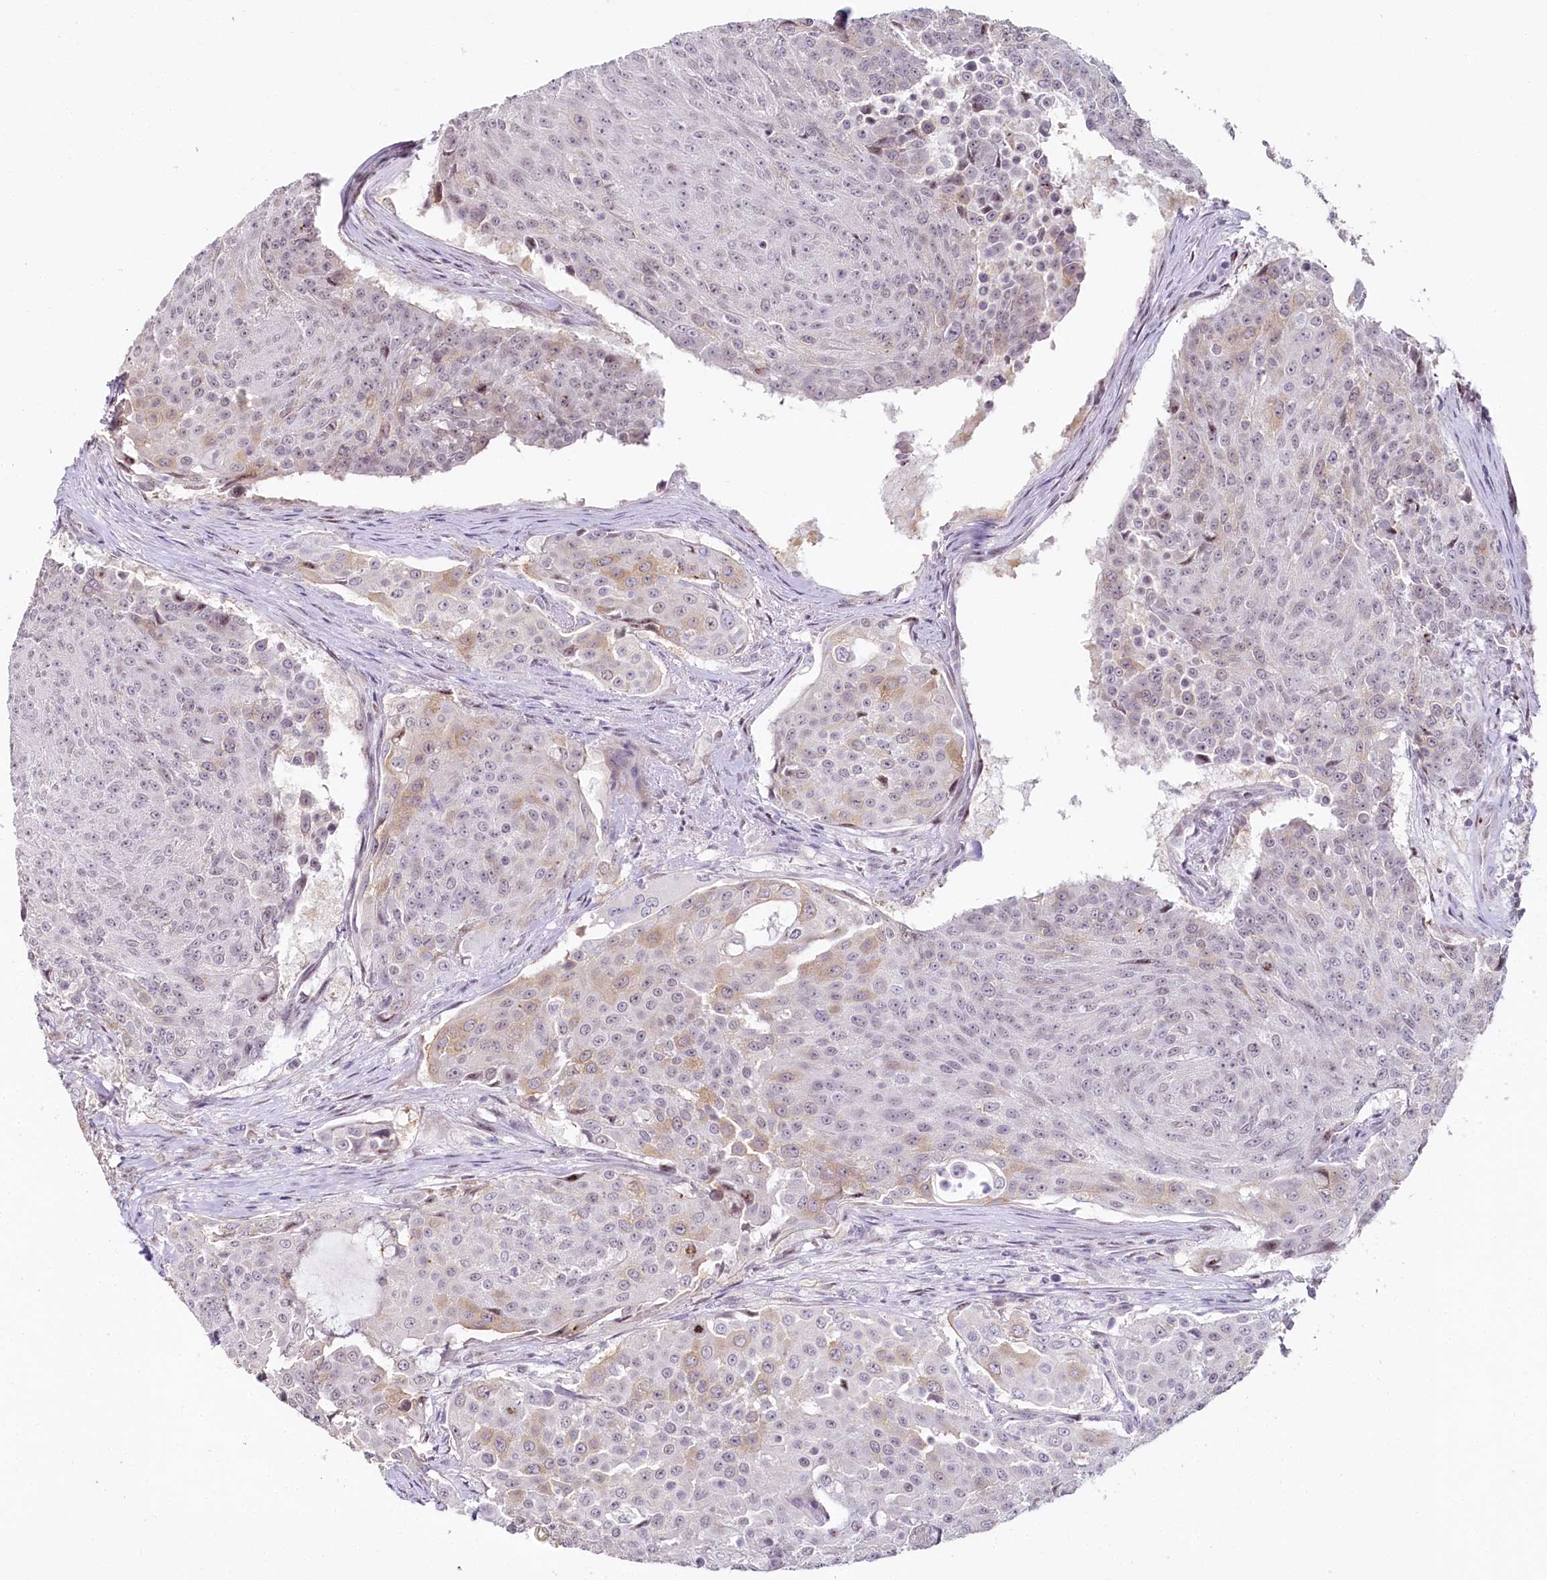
{"staining": {"intensity": "weak", "quantity": "<25%", "location": "cytoplasmic/membranous"}, "tissue": "urothelial cancer", "cell_type": "Tumor cells", "image_type": "cancer", "snomed": [{"axis": "morphology", "description": "Urothelial carcinoma, High grade"}, {"axis": "topography", "description": "Urinary bladder"}], "caption": "DAB (3,3'-diaminobenzidine) immunohistochemical staining of human high-grade urothelial carcinoma demonstrates no significant positivity in tumor cells. Nuclei are stained in blue.", "gene": "HPD", "patient": {"sex": "female", "age": 63}}